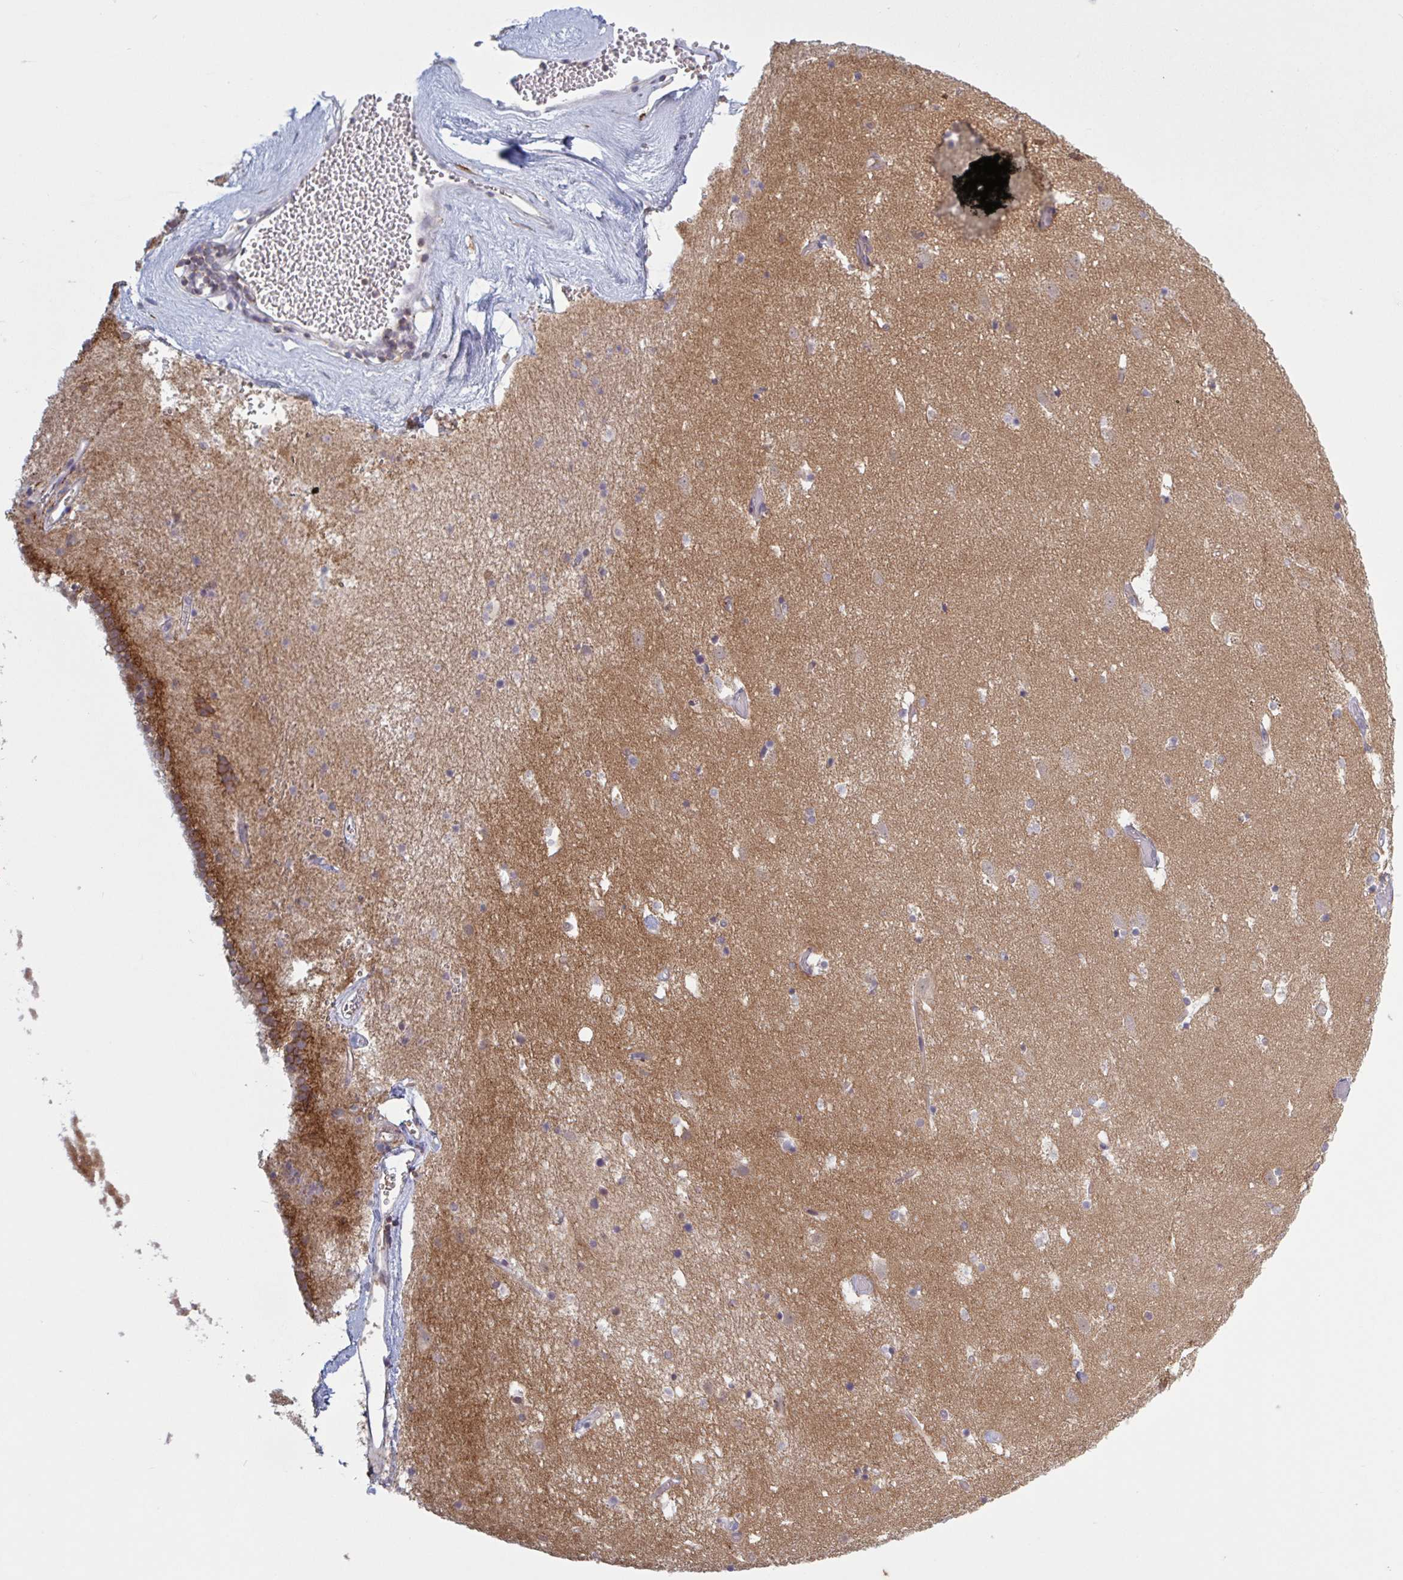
{"staining": {"intensity": "weak", "quantity": "<25%", "location": "cytoplasmic/membranous"}, "tissue": "caudate", "cell_type": "Glial cells", "image_type": "normal", "snomed": [{"axis": "morphology", "description": "Normal tissue, NOS"}, {"axis": "topography", "description": "Lateral ventricle wall"}], "caption": "There is no significant positivity in glial cells of caudate. Brightfield microscopy of IHC stained with DAB (3,3'-diaminobenzidine) (brown) and hematoxylin (blue), captured at high magnification.", "gene": "SURF1", "patient": {"sex": "male", "age": 37}}